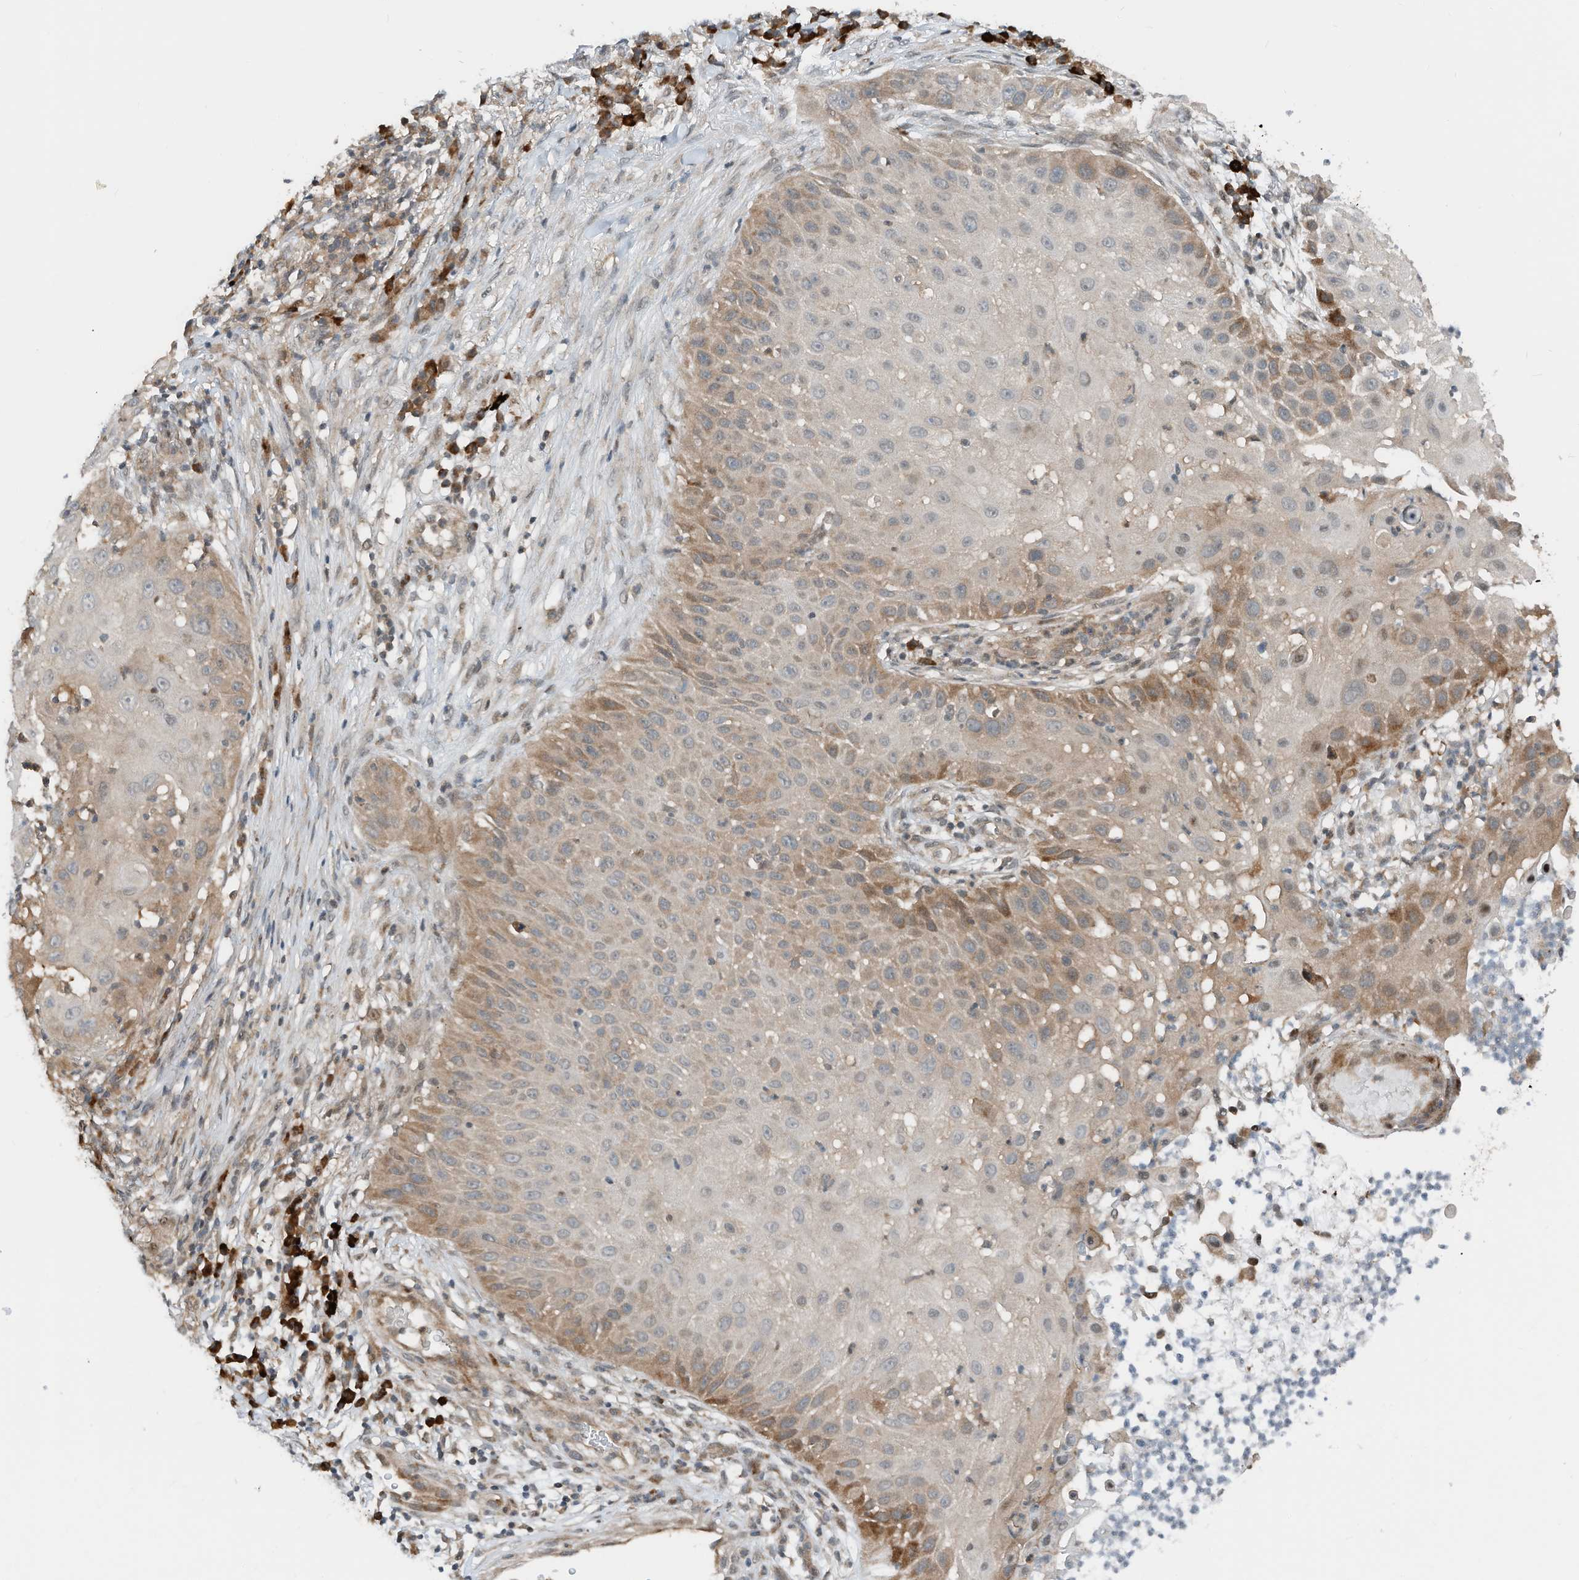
{"staining": {"intensity": "moderate", "quantity": "25%-75%", "location": "cytoplasmic/membranous"}, "tissue": "skin cancer", "cell_type": "Tumor cells", "image_type": "cancer", "snomed": [{"axis": "morphology", "description": "Squamous cell carcinoma, NOS"}, {"axis": "topography", "description": "Skin"}], "caption": "A high-resolution histopathology image shows IHC staining of squamous cell carcinoma (skin), which displays moderate cytoplasmic/membranous staining in approximately 25%-75% of tumor cells.", "gene": "RMND1", "patient": {"sex": "female", "age": 44}}